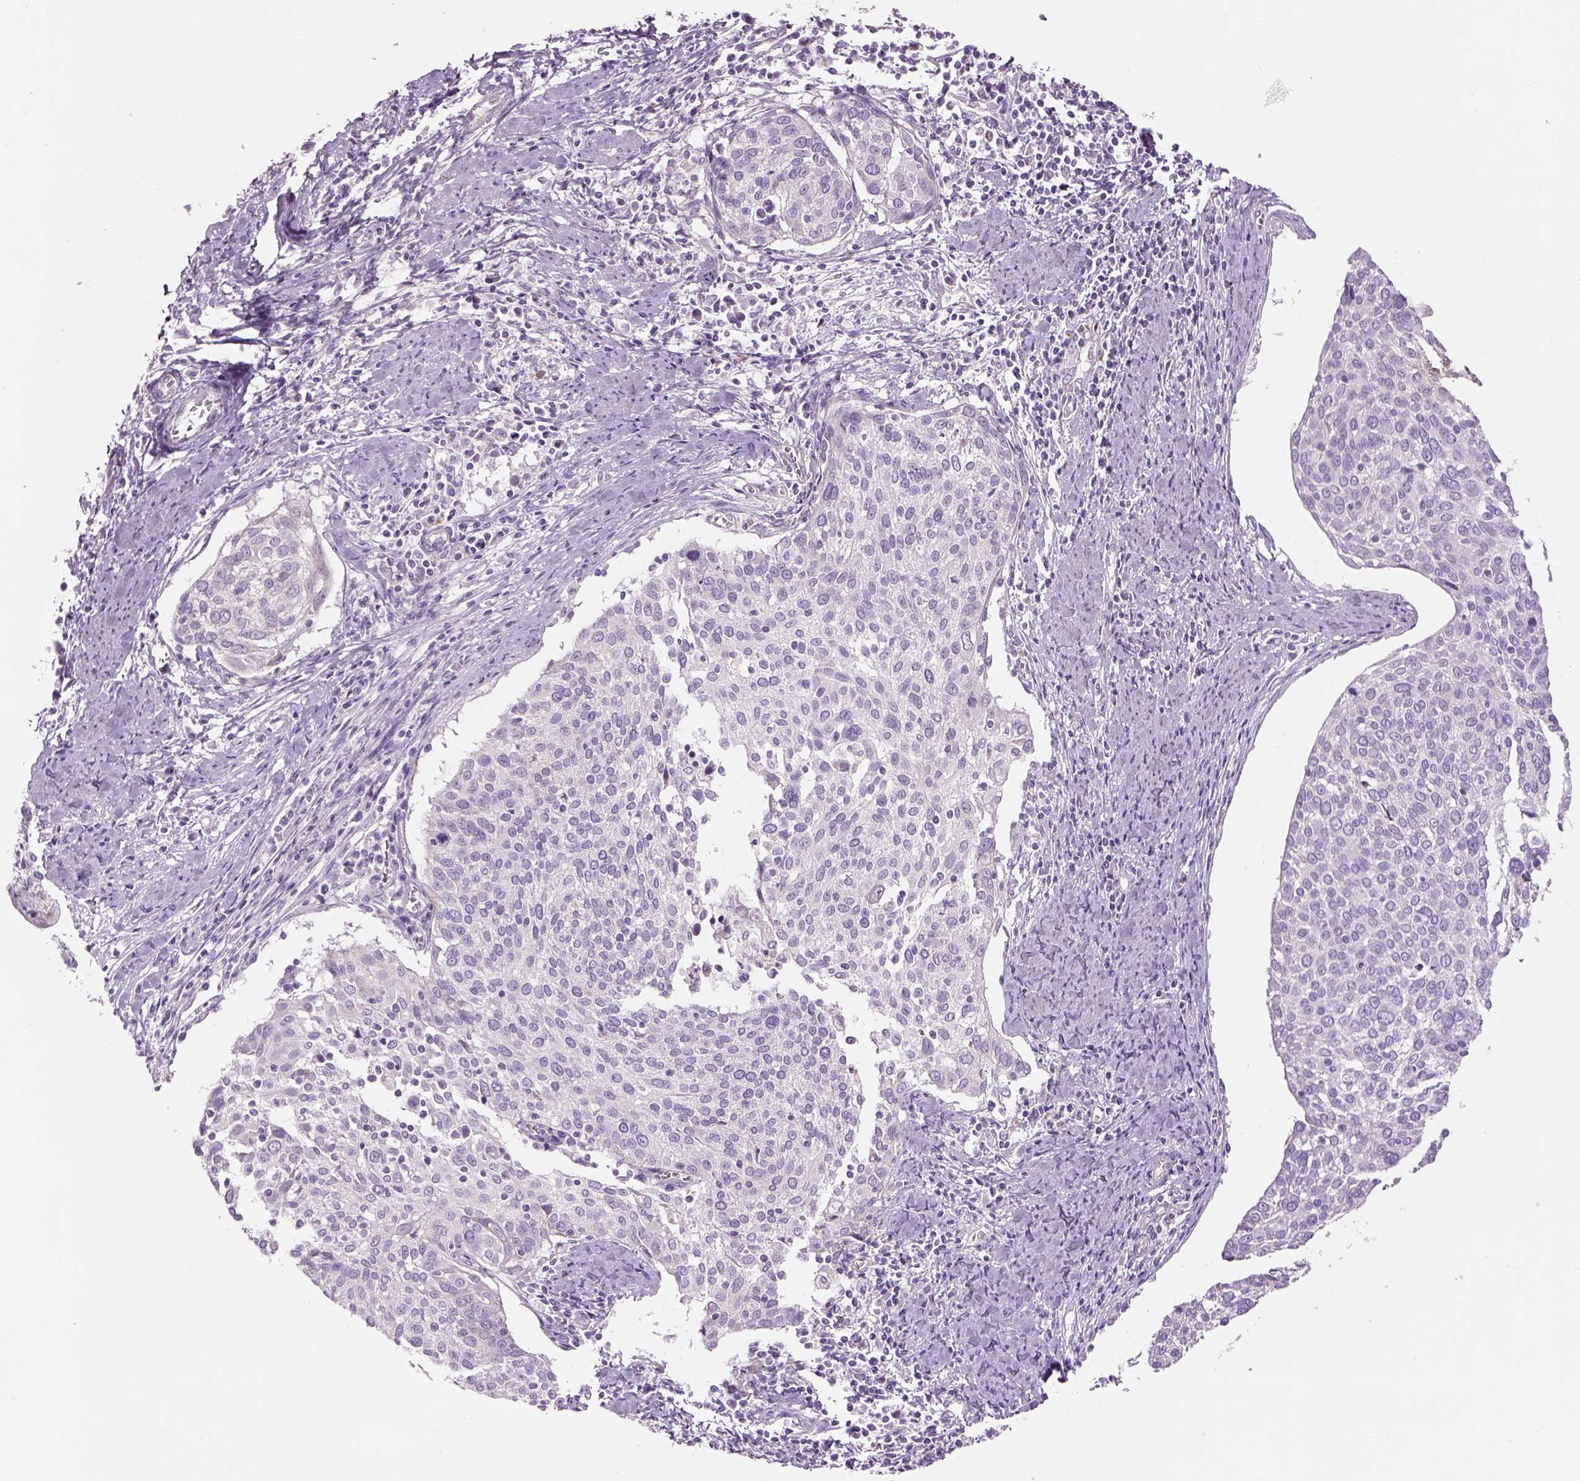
{"staining": {"intensity": "negative", "quantity": "none", "location": "none"}, "tissue": "cervical cancer", "cell_type": "Tumor cells", "image_type": "cancer", "snomed": [{"axis": "morphology", "description": "Squamous cell carcinoma, NOS"}, {"axis": "topography", "description": "Cervix"}], "caption": "Immunohistochemistry (IHC) histopathology image of human cervical cancer stained for a protein (brown), which reveals no positivity in tumor cells. The staining was performed using DAB to visualize the protein expression in brown, while the nuclei were stained in blue with hematoxylin (Magnification: 20x).", "gene": "IFT52", "patient": {"sex": "female", "age": 39}}